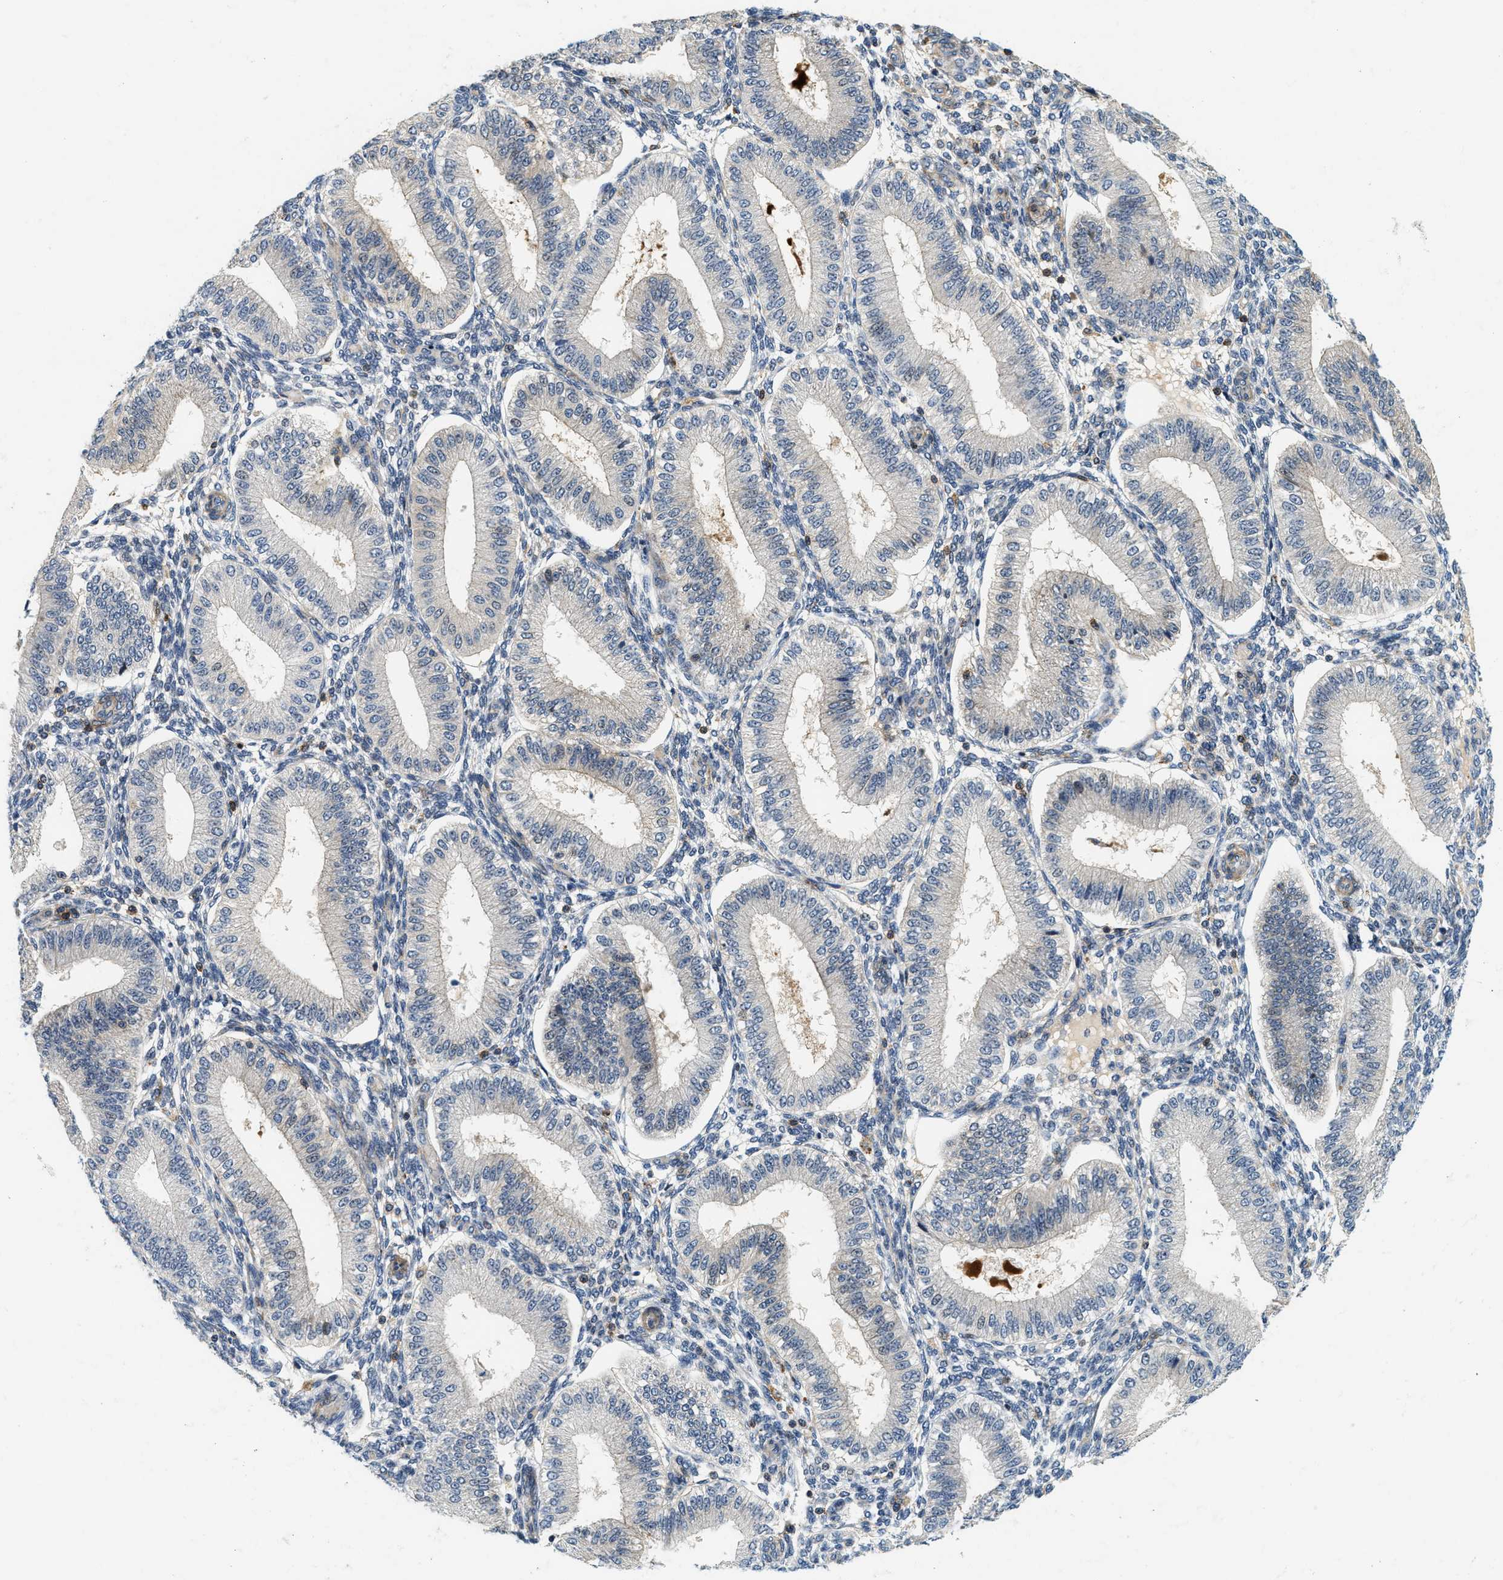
{"staining": {"intensity": "negative", "quantity": "none", "location": "none"}, "tissue": "endometrium", "cell_type": "Cells in endometrial stroma", "image_type": "normal", "snomed": [{"axis": "morphology", "description": "Normal tissue, NOS"}, {"axis": "topography", "description": "Endometrium"}], "caption": "The photomicrograph reveals no significant expression in cells in endometrial stroma of endometrium.", "gene": "SAMD9", "patient": {"sex": "female", "age": 39}}